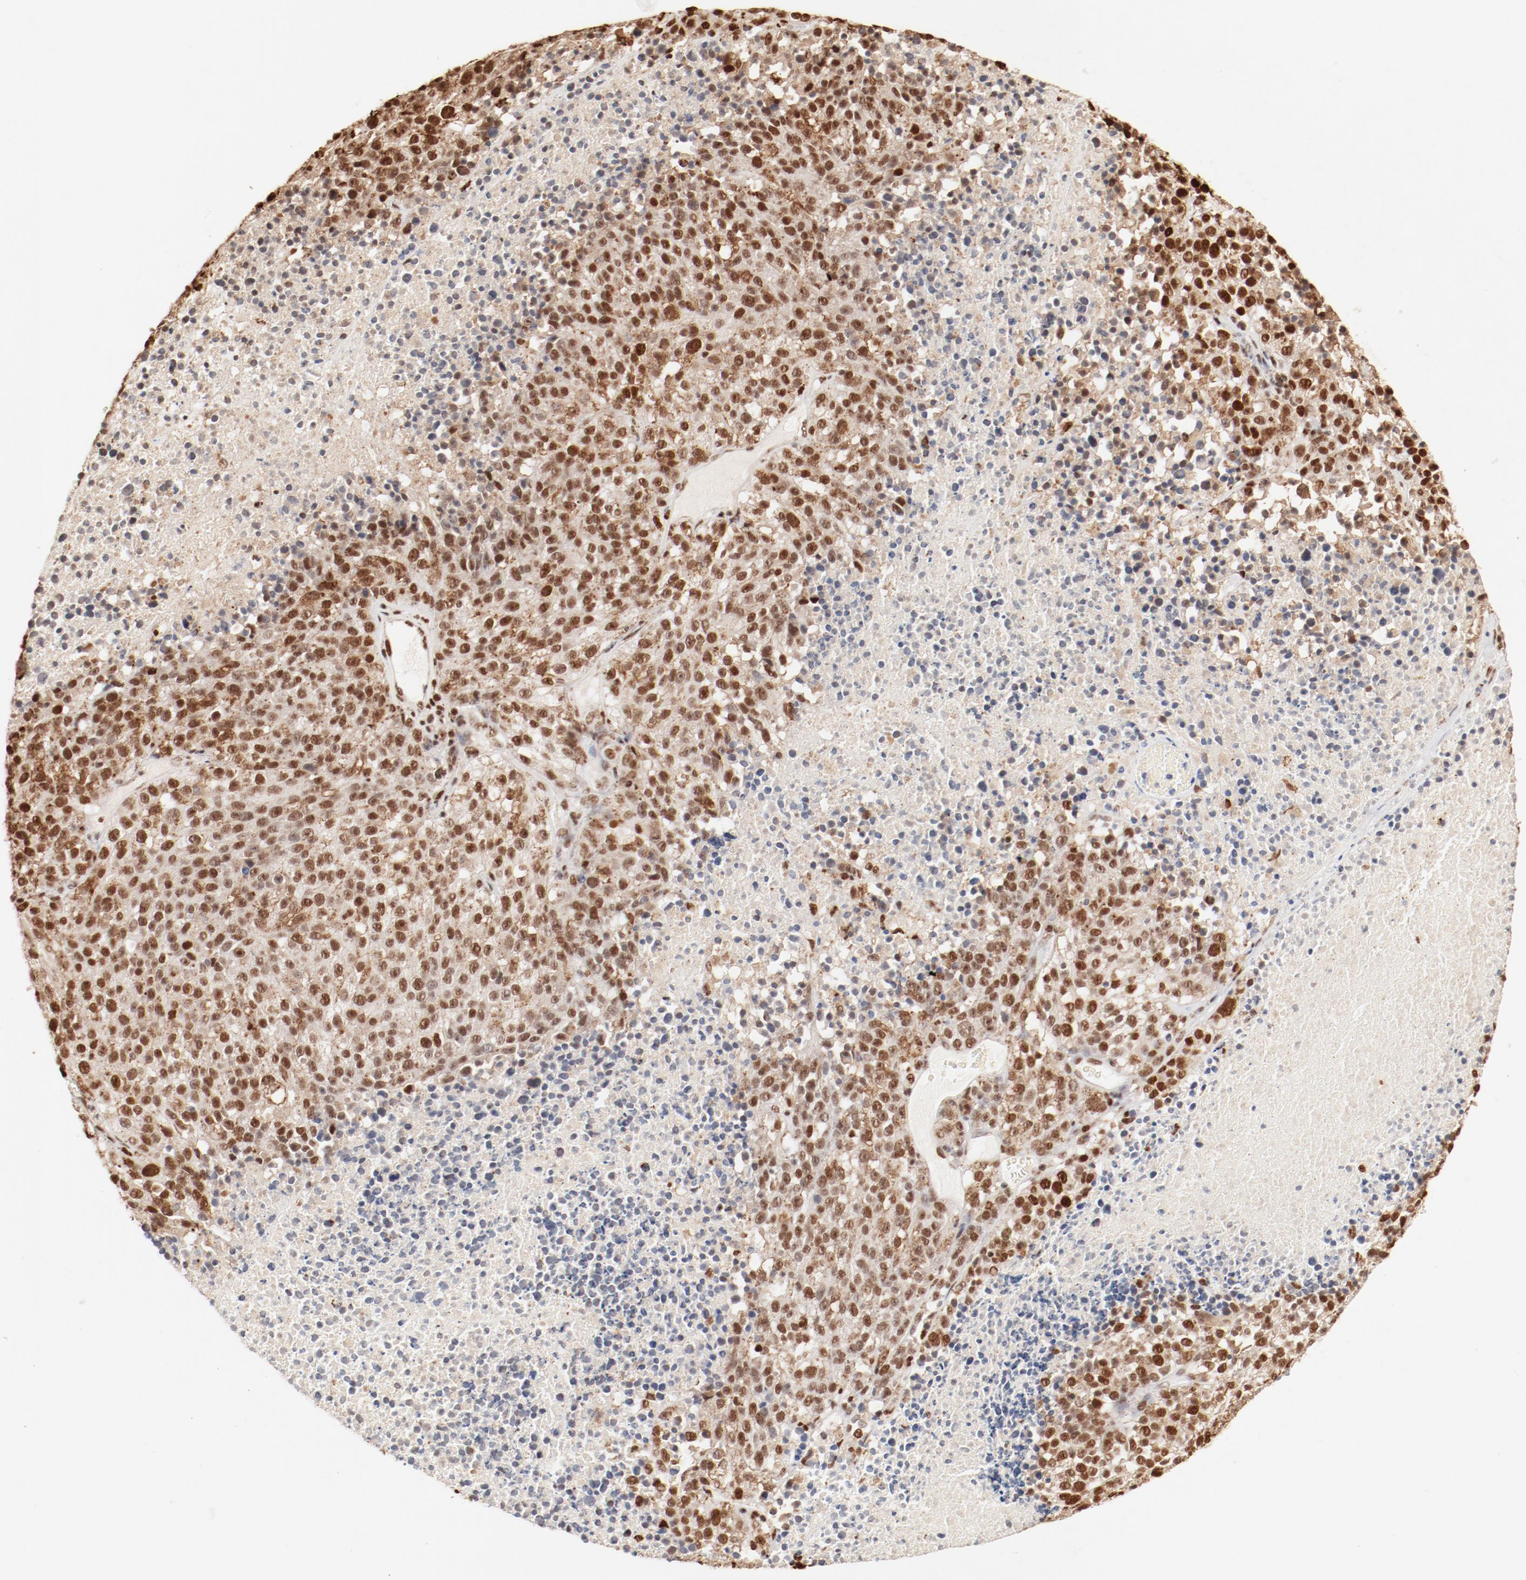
{"staining": {"intensity": "strong", "quantity": ">75%", "location": "nuclear"}, "tissue": "melanoma", "cell_type": "Tumor cells", "image_type": "cancer", "snomed": [{"axis": "morphology", "description": "Malignant melanoma, Metastatic site"}, {"axis": "topography", "description": "Cerebral cortex"}], "caption": "About >75% of tumor cells in human malignant melanoma (metastatic site) demonstrate strong nuclear protein expression as visualized by brown immunohistochemical staining.", "gene": "FAM50A", "patient": {"sex": "female", "age": 52}}